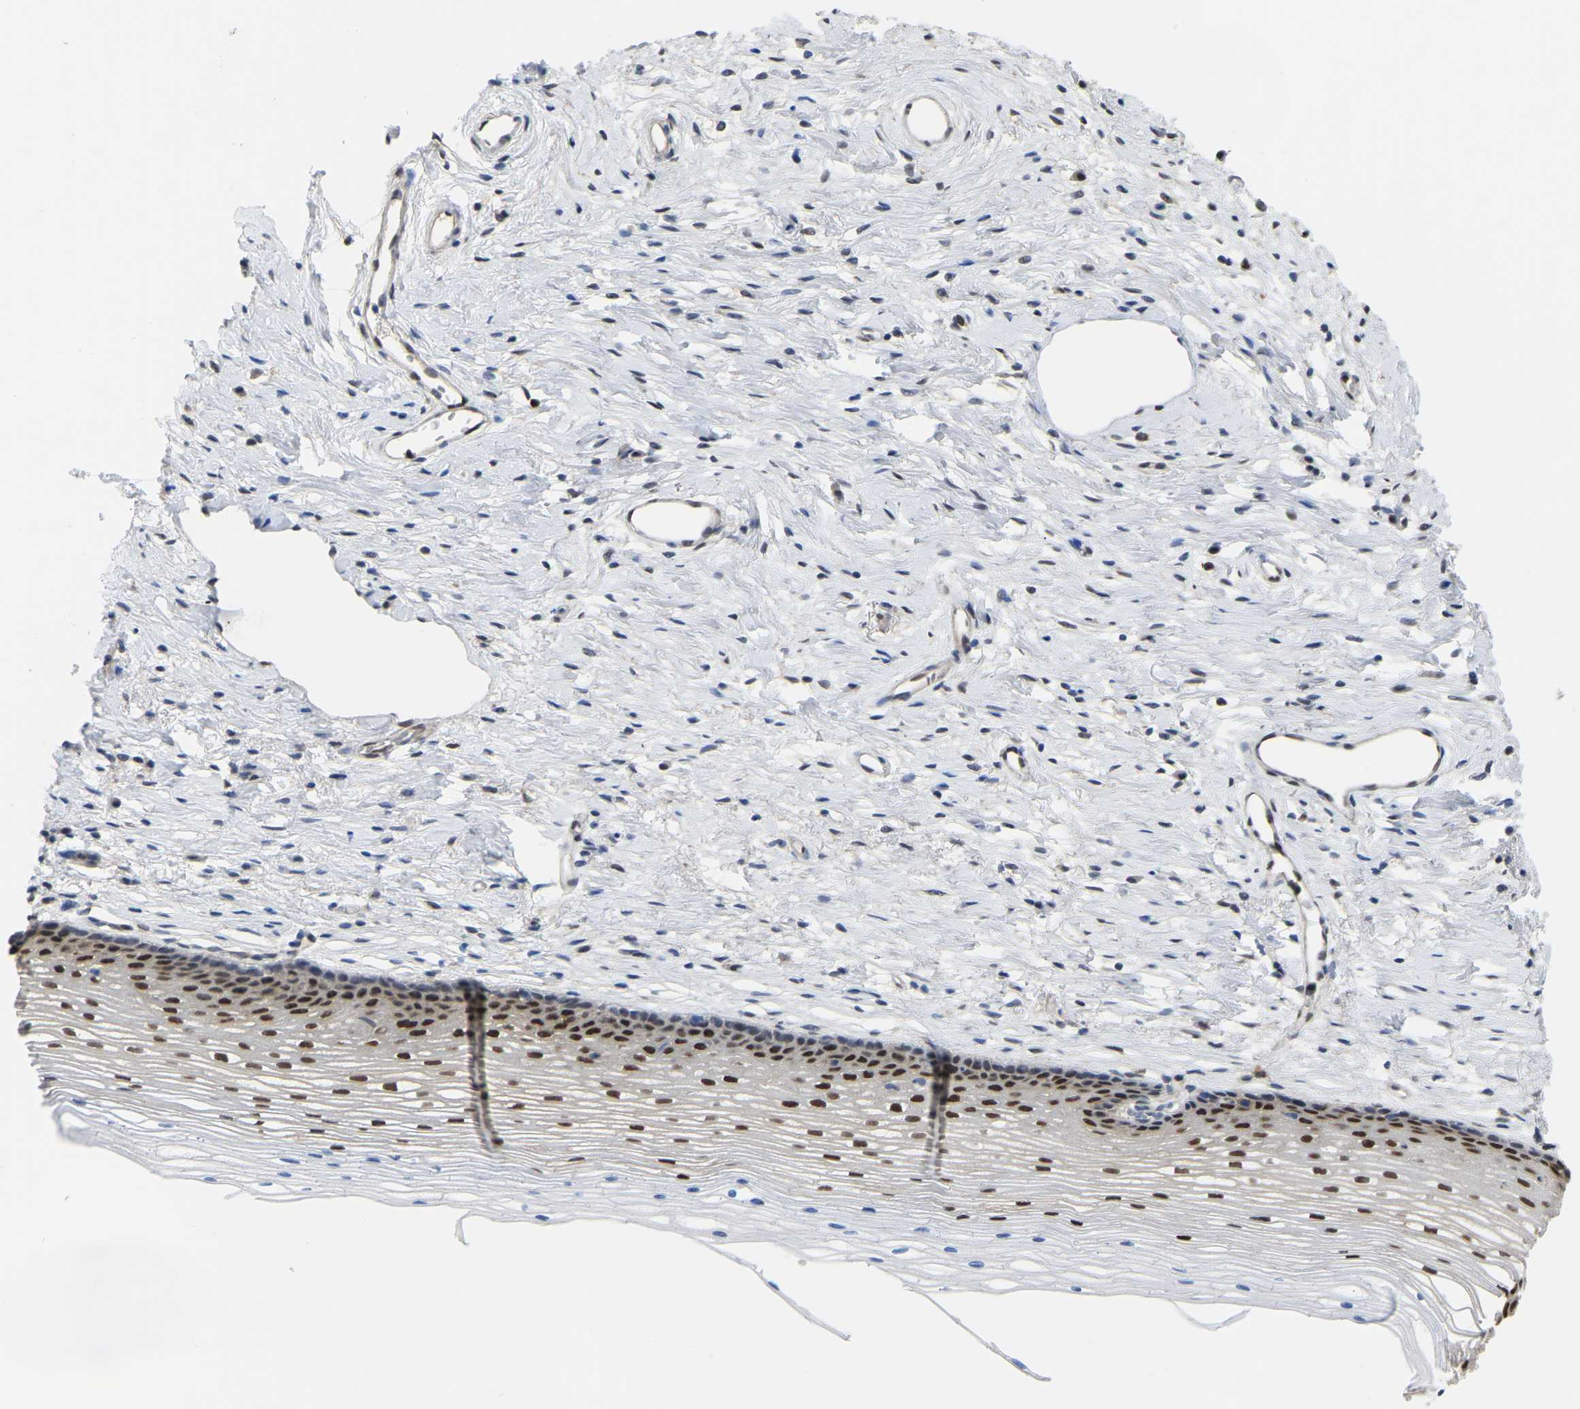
{"staining": {"intensity": "strong", "quantity": ">75%", "location": "nuclear"}, "tissue": "cervix", "cell_type": "Glandular cells", "image_type": "normal", "snomed": [{"axis": "morphology", "description": "Normal tissue, NOS"}, {"axis": "topography", "description": "Cervix"}], "caption": "The micrograph demonstrates staining of benign cervix, revealing strong nuclear protein expression (brown color) within glandular cells. Immunohistochemistry (ihc) stains the protein of interest in brown and the nuclei are stained blue.", "gene": "KLRG2", "patient": {"sex": "female", "age": 77}}